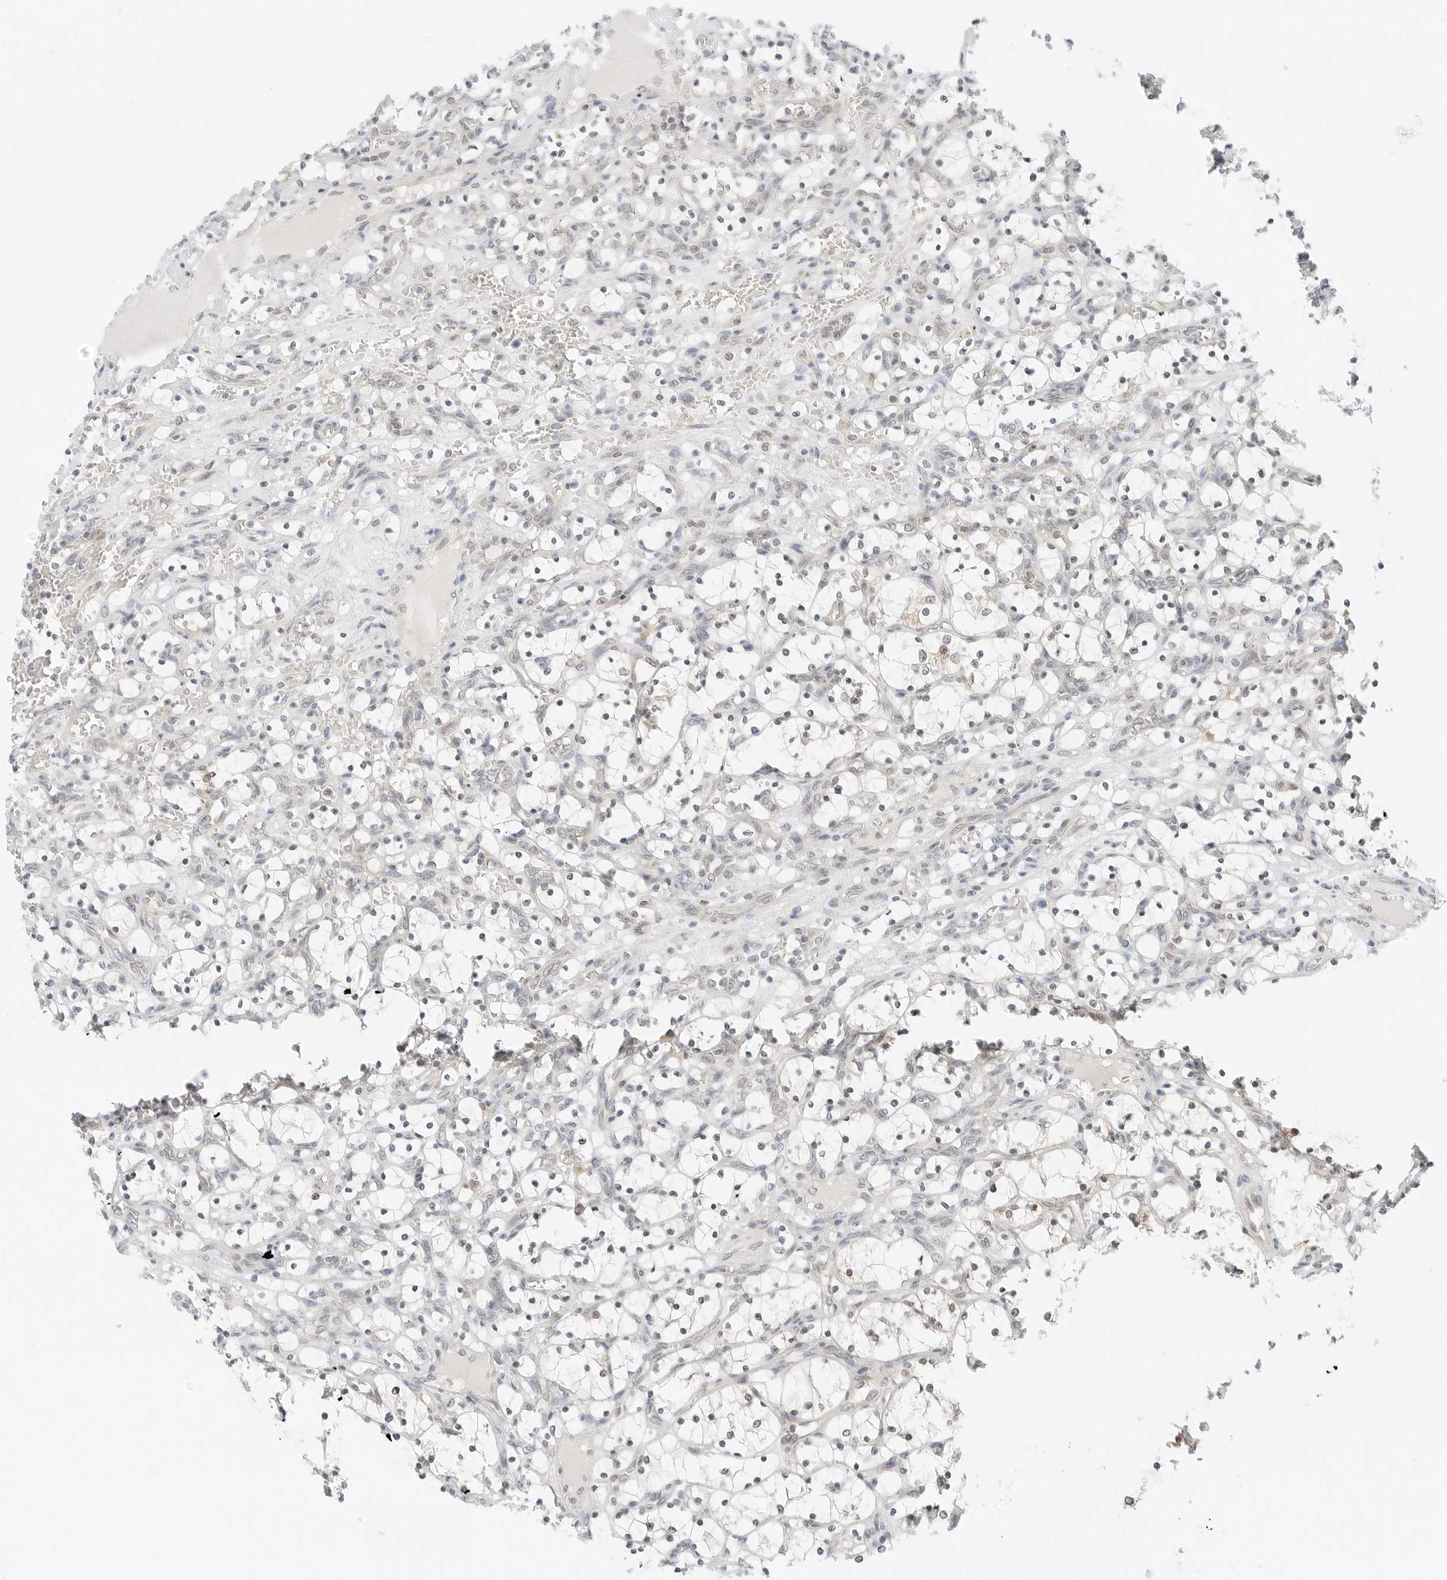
{"staining": {"intensity": "weak", "quantity": "<25%", "location": "cytoplasmic/membranous"}, "tissue": "renal cancer", "cell_type": "Tumor cells", "image_type": "cancer", "snomed": [{"axis": "morphology", "description": "Adenocarcinoma, NOS"}, {"axis": "topography", "description": "Kidney"}], "caption": "Tumor cells show no significant expression in adenocarcinoma (renal).", "gene": "IQCC", "patient": {"sex": "female", "age": 69}}